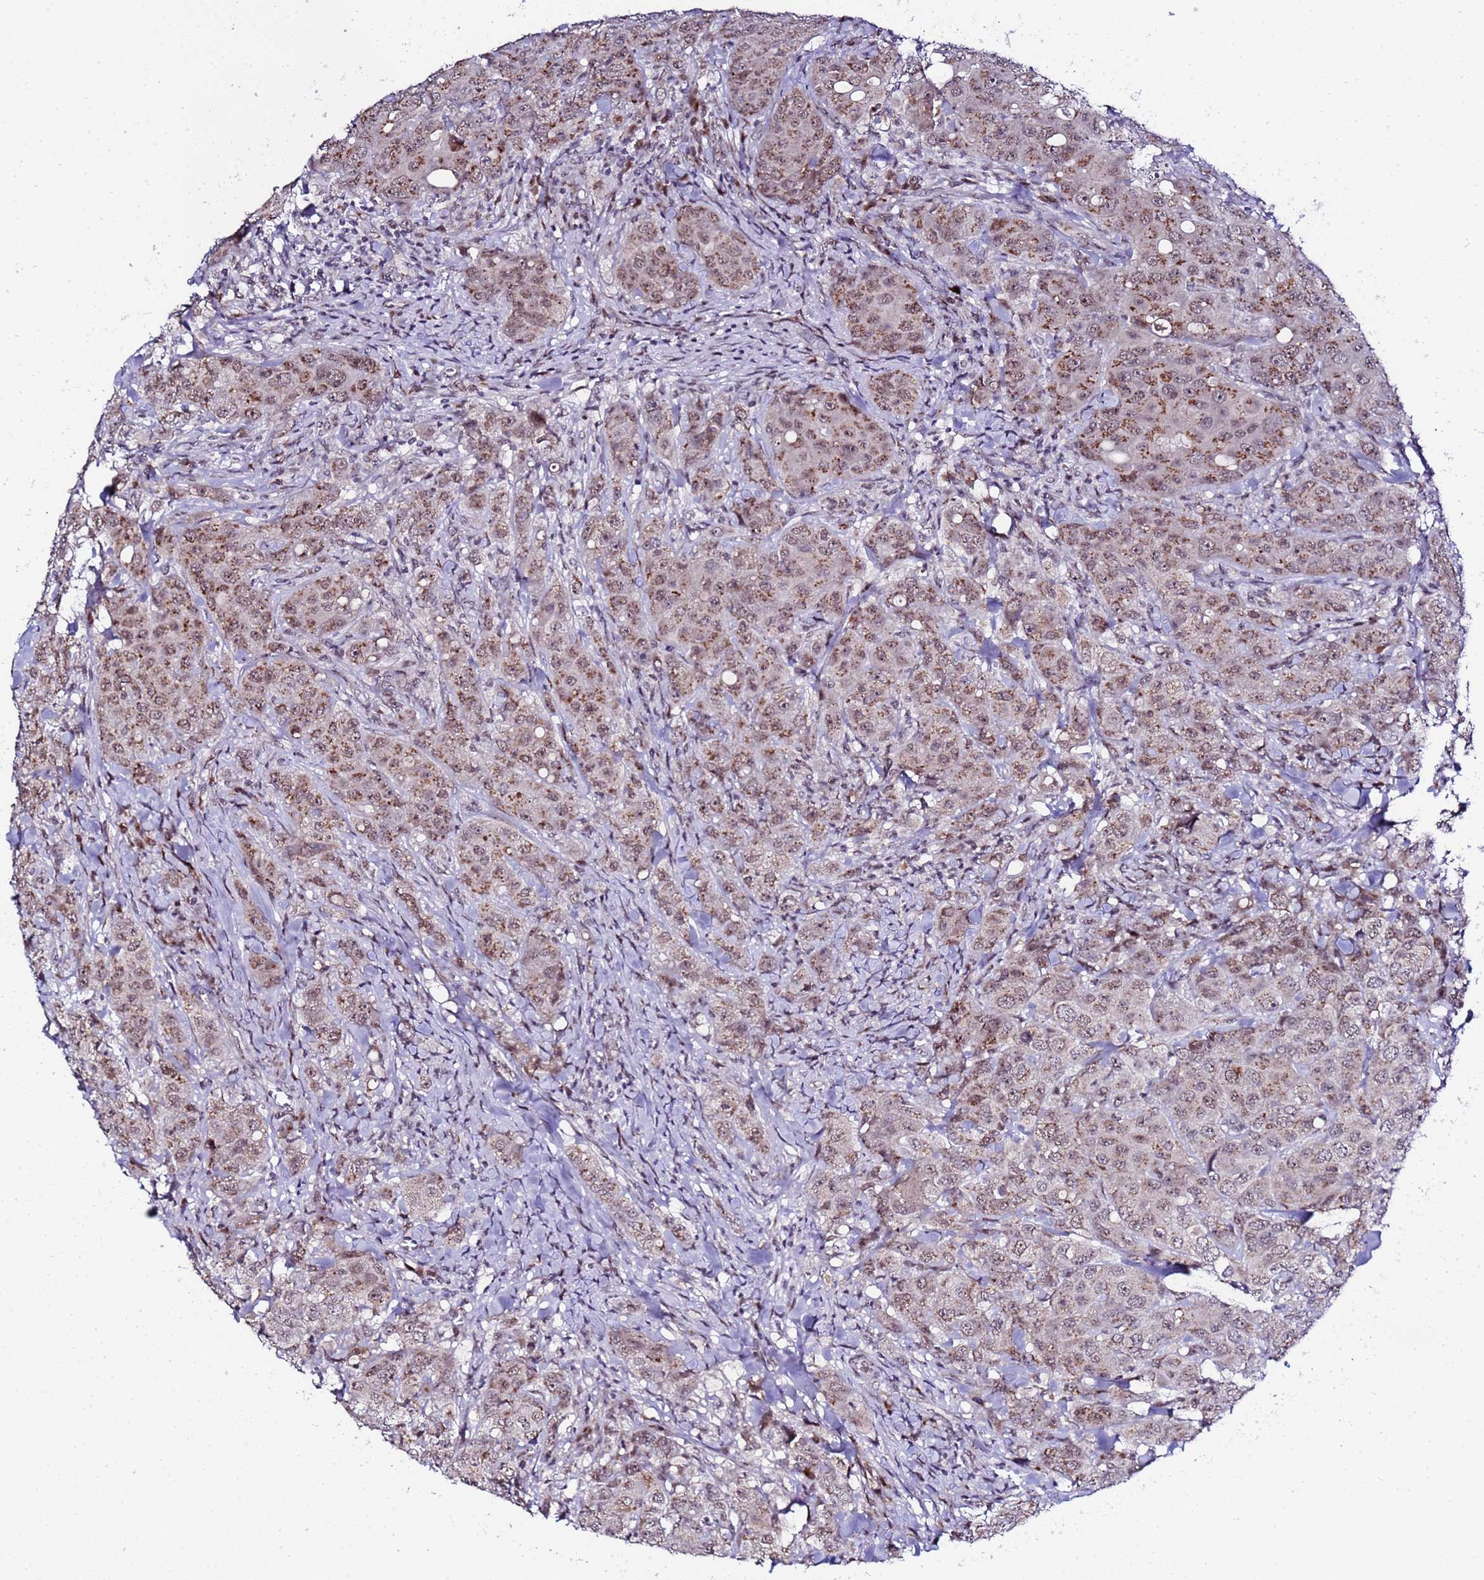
{"staining": {"intensity": "moderate", "quantity": ">75%", "location": "cytoplasmic/membranous,nuclear"}, "tissue": "breast cancer", "cell_type": "Tumor cells", "image_type": "cancer", "snomed": [{"axis": "morphology", "description": "Duct carcinoma"}, {"axis": "topography", "description": "Breast"}], "caption": "Immunohistochemistry of human breast intraductal carcinoma shows medium levels of moderate cytoplasmic/membranous and nuclear expression in approximately >75% of tumor cells.", "gene": "C19orf47", "patient": {"sex": "female", "age": 43}}